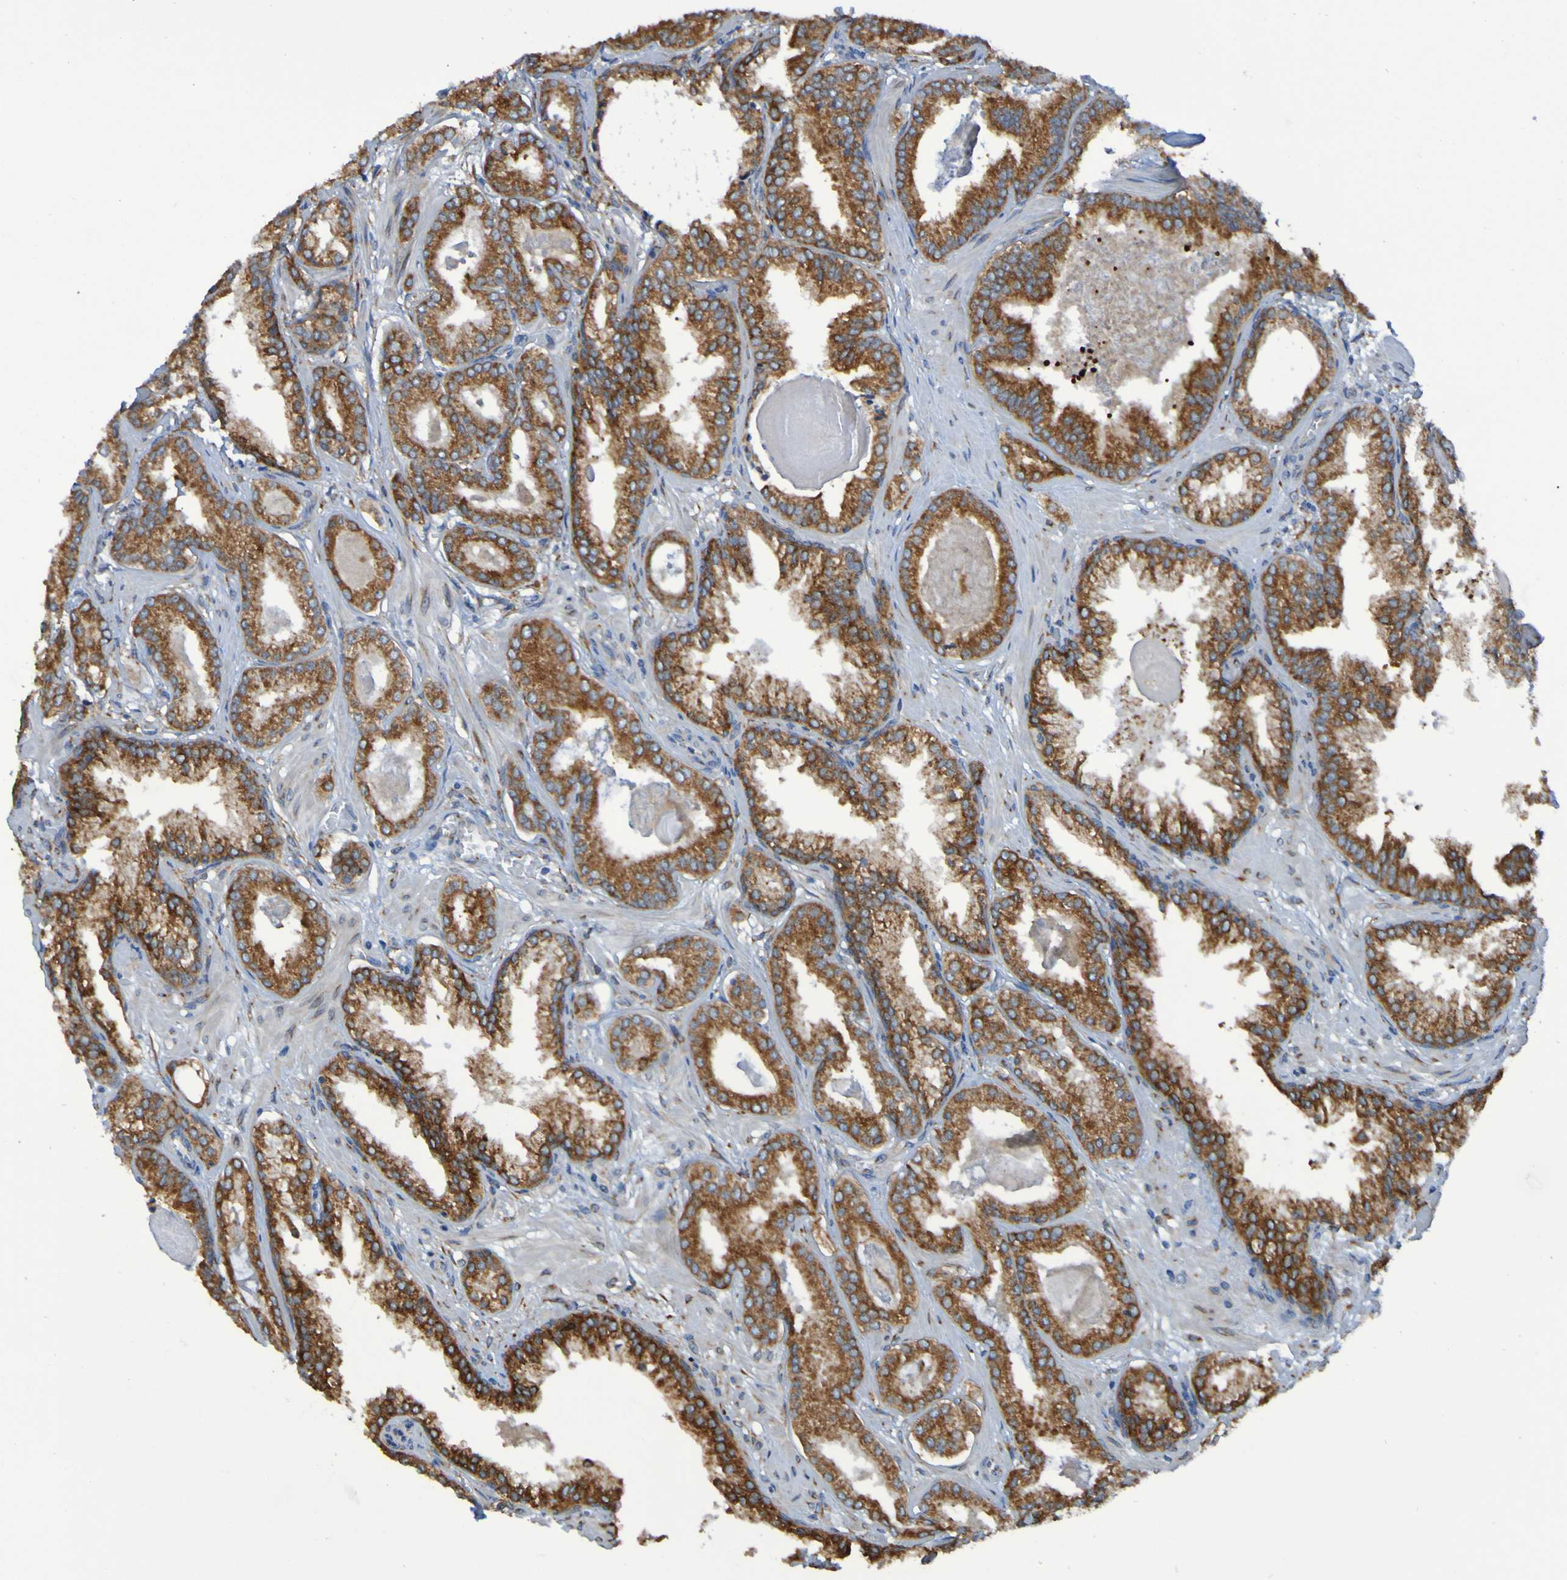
{"staining": {"intensity": "strong", "quantity": ">75%", "location": "cytoplasmic/membranous"}, "tissue": "prostate cancer", "cell_type": "Tumor cells", "image_type": "cancer", "snomed": [{"axis": "morphology", "description": "Adenocarcinoma, Low grade"}, {"axis": "topography", "description": "Prostate"}], "caption": "Immunohistochemistry of human prostate cancer (adenocarcinoma (low-grade)) demonstrates high levels of strong cytoplasmic/membranous positivity in approximately >75% of tumor cells.", "gene": "FKBP3", "patient": {"sex": "male", "age": 59}}